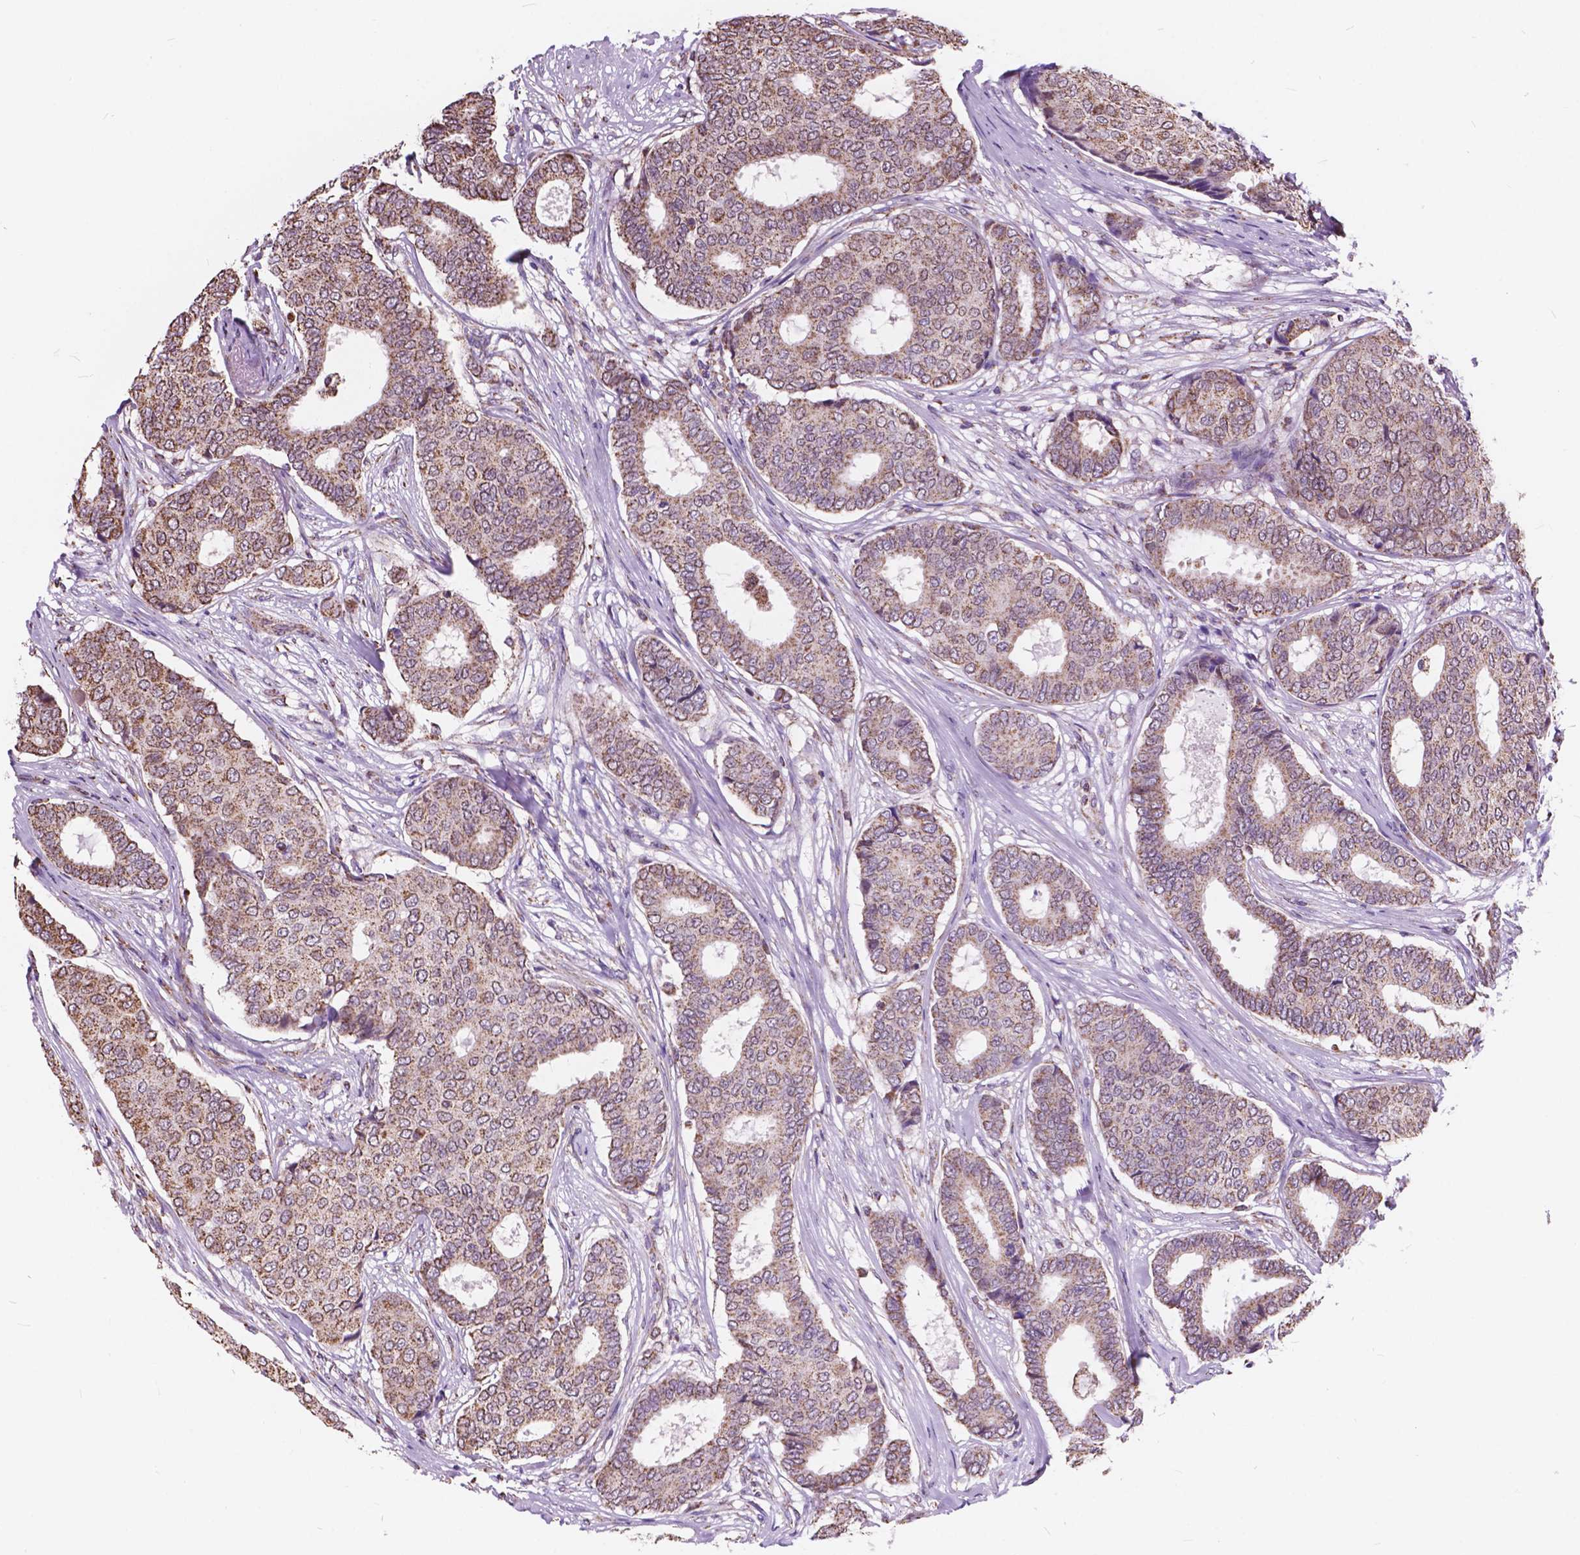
{"staining": {"intensity": "moderate", "quantity": ">75%", "location": "cytoplasmic/membranous"}, "tissue": "breast cancer", "cell_type": "Tumor cells", "image_type": "cancer", "snomed": [{"axis": "morphology", "description": "Duct carcinoma"}, {"axis": "topography", "description": "Breast"}], "caption": "Moderate cytoplasmic/membranous protein expression is identified in about >75% of tumor cells in breast cancer (invasive ductal carcinoma). Using DAB (brown) and hematoxylin (blue) stains, captured at high magnification using brightfield microscopy.", "gene": "SCOC", "patient": {"sex": "female", "age": 75}}